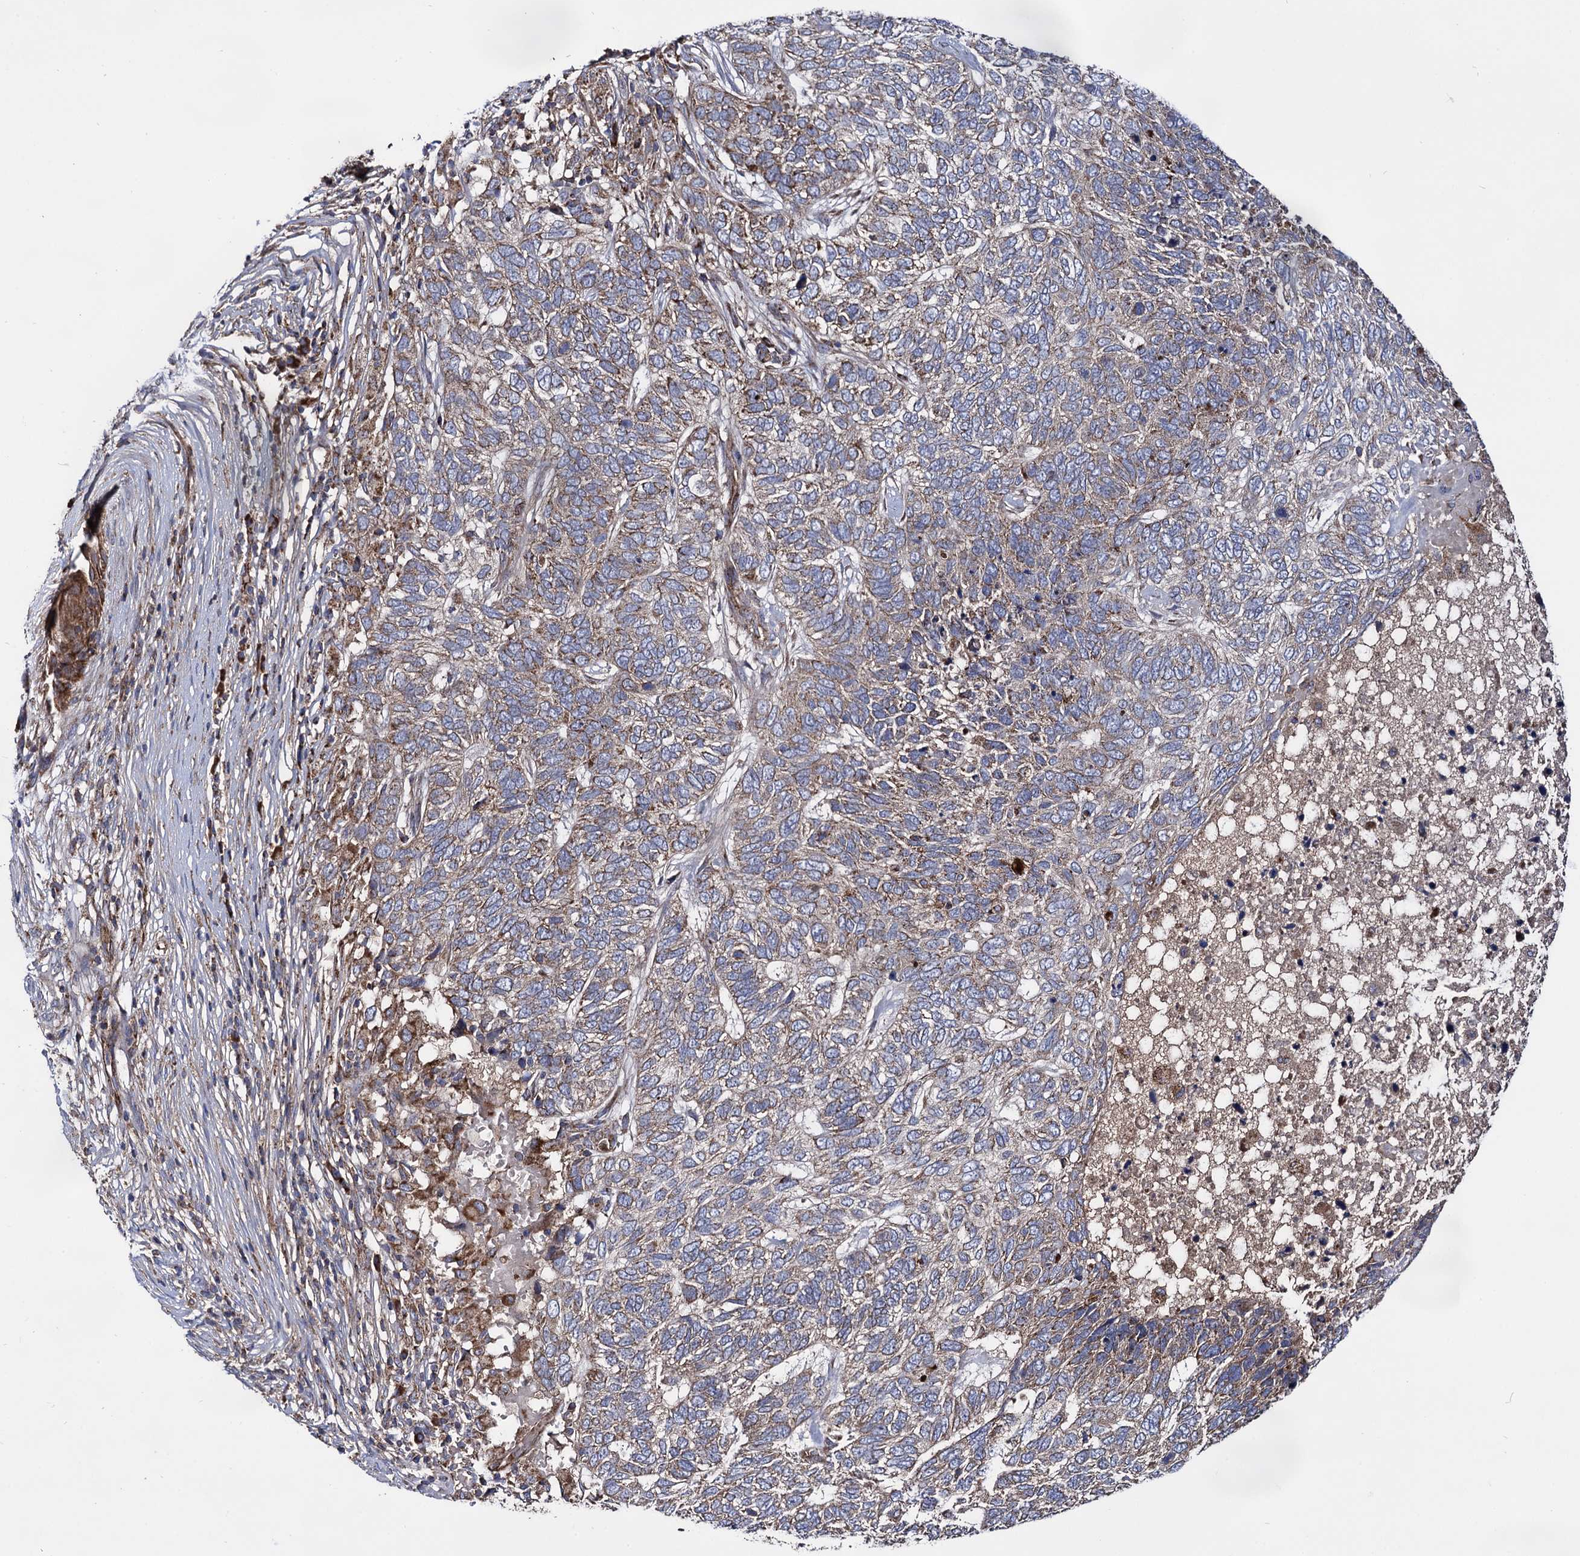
{"staining": {"intensity": "weak", "quantity": "<25%", "location": "cytoplasmic/membranous"}, "tissue": "skin cancer", "cell_type": "Tumor cells", "image_type": "cancer", "snomed": [{"axis": "morphology", "description": "Basal cell carcinoma"}, {"axis": "topography", "description": "Skin"}], "caption": "Skin cancer was stained to show a protein in brown. There is no significant staining in tumor cells. (Stains: DAB immunohistochemistry (IHC) with hematoxylin counter stain, Microscopy: brightfield microscopy at high magnification).", "gene": "IQCH", "patient": {"sex": "female", "age": 65}}